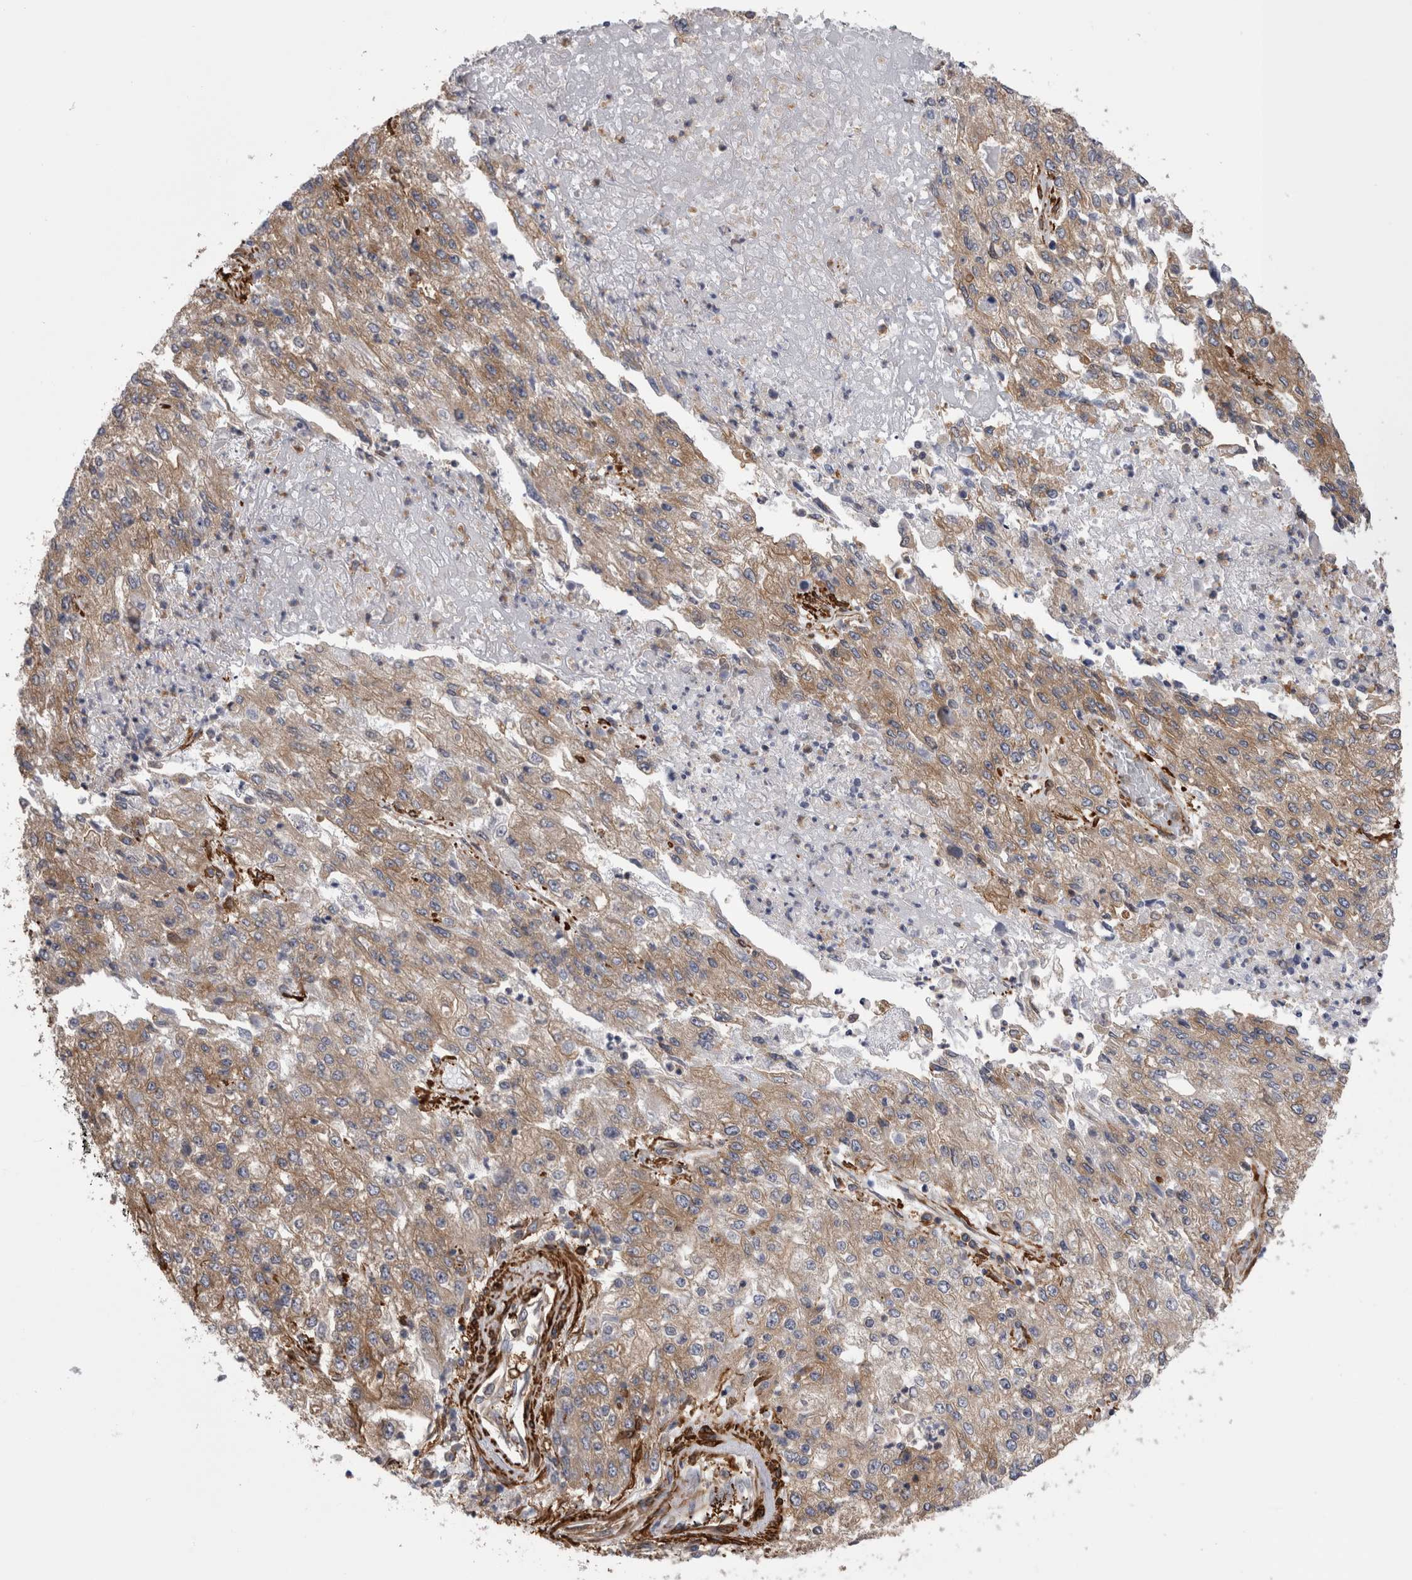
{"staining": {"intensity": "weak", "quantity": ">75%", "location": "cytoplasmic/membranous"}, "tissue": "endometrial cancer", "cell_type": "Tumor cells", "image_type": "cancer", "snomed": [{"axis": "morphology", "description": "Adenocarcinoma, NOS"}, {"axis": "topography", "description": "Endometrium"}], "caption": "Tumor cells exhibit low levels of weak cytoplasmic/membranous positivity in approximately >75% of cells in endometrial adenocarcinoma. Immunohistochemistry stains the protein of interest in brown and the nuclei are stained blue.", "gene": "EPRS1", "patient": {"sex": "female", "age": 49}}